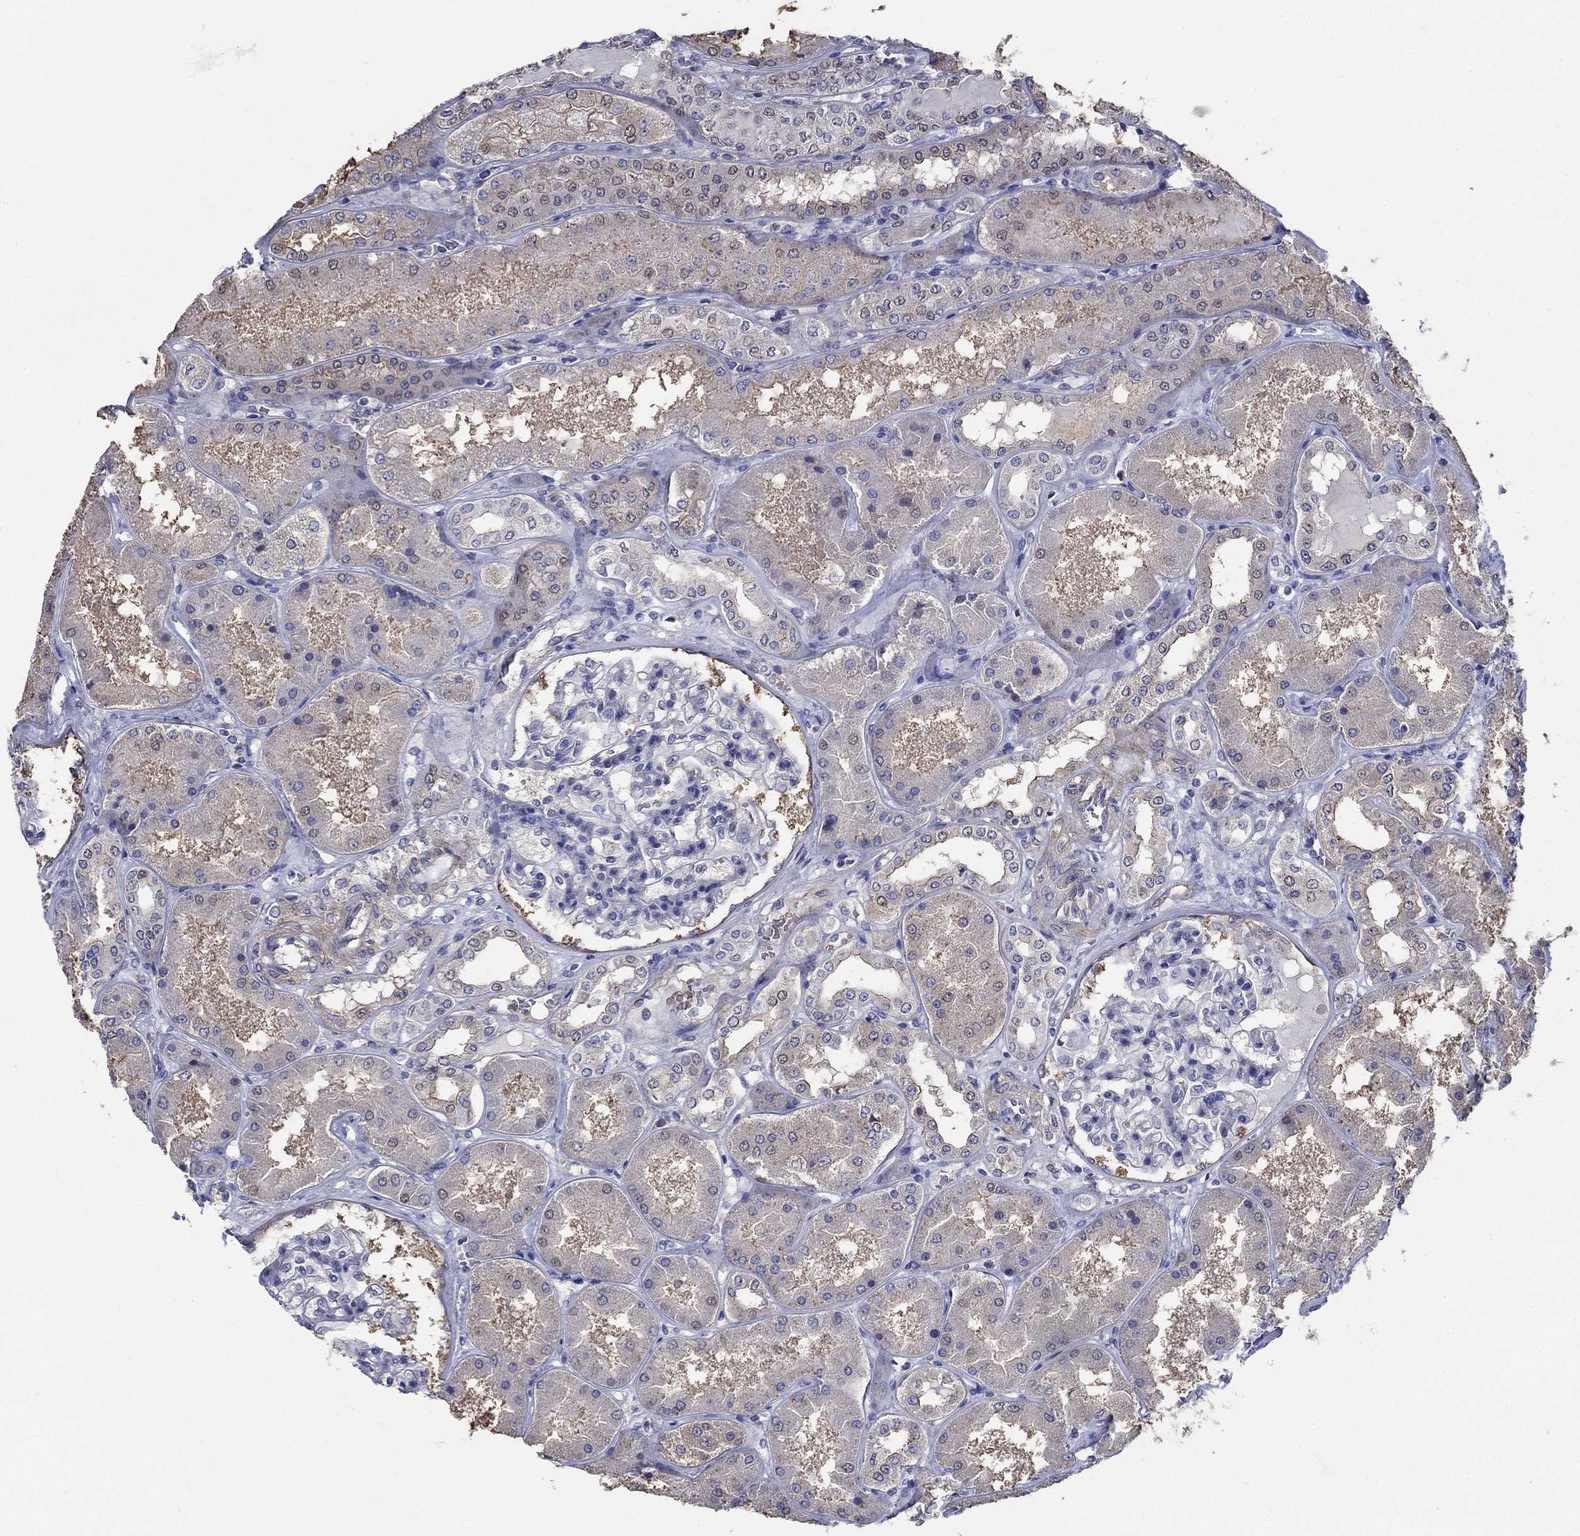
{"staining": {"intensity": "moderate", "quantity": "<25%", "location": "cytoplasmic/membranous"}, "tissue": "kidney", "cell_type": "Cells in glomeruli", "image_type": "normal", "snomed": [{"axis": "morphology", "description": "Normal tissue, NOS"}, {"axis": "topography", "description": "Kidney"}], "caption": "A brown stain shows moderate cytoplasmic/membranous positivity of a protein in cells in glomeruli of benign kidney.", "gene": "FLNC", "patient": {"sex": "female", "age": 56}}